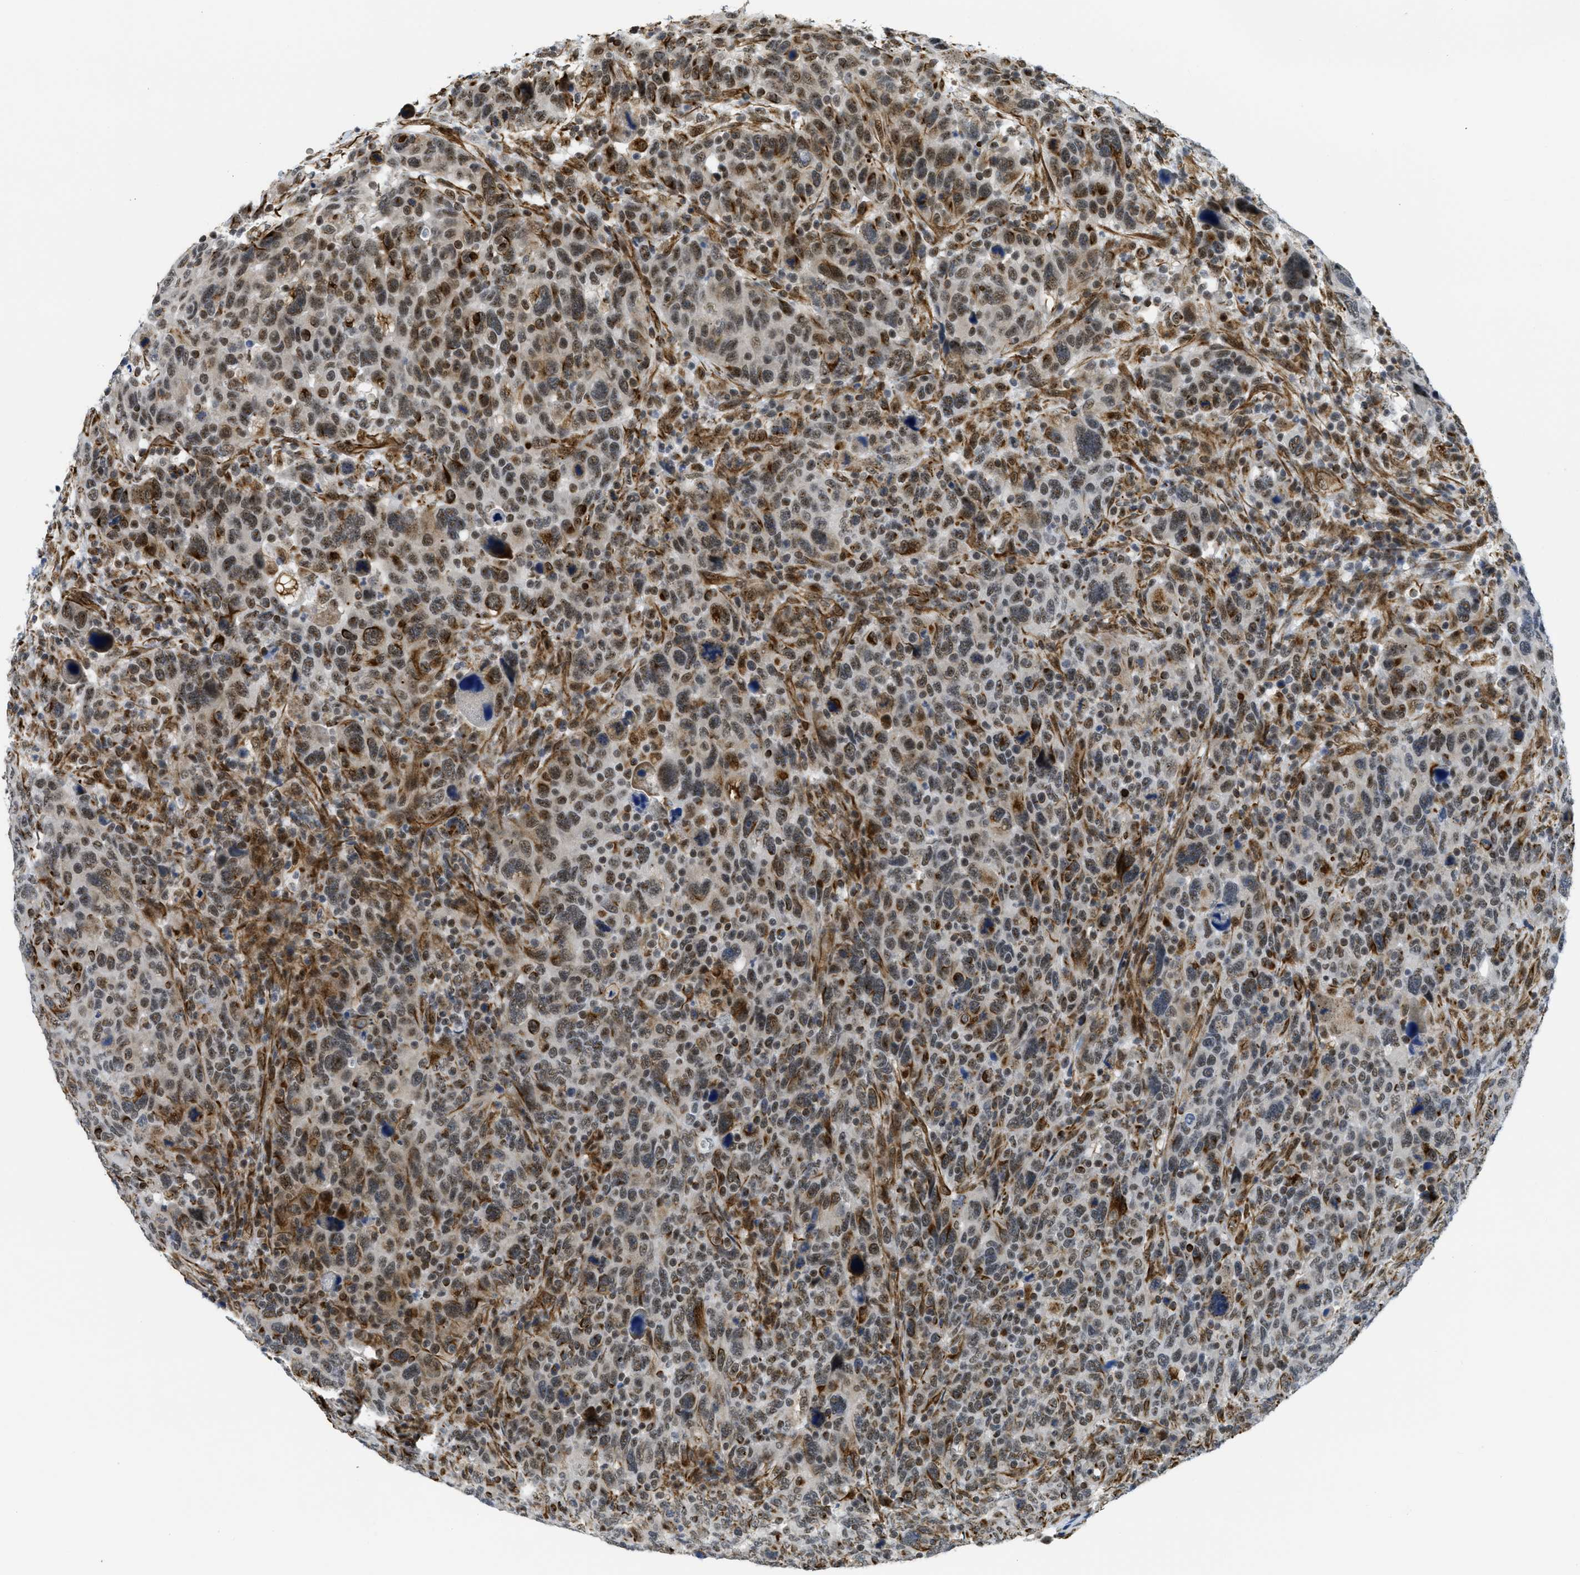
{"staining": {"intensity": "moderate", "quantity": ">75%", "location": "cytoplasmic/membranous,nuclear"}, "tissue": "breast cancer", "cell_type": "Tumor cells", "image_type": "cancer", "snomed": [{"axis": "morphology", "description": "Duct carcinoma"}, {"axis": "topography", "description": "Breast"}], "caption": "Brown immunohistochemical staining in breast intraductal carcinoma demonstrates moderate cytoplasmic/membranous and nuclear positivity in about >75% of tumor cells. Immunohistochemistry stains the protein of interest in brown and the nuclei are stained blue.", "gene": "LRRC8B", "patient": {"sex": "female", "age": 37}}